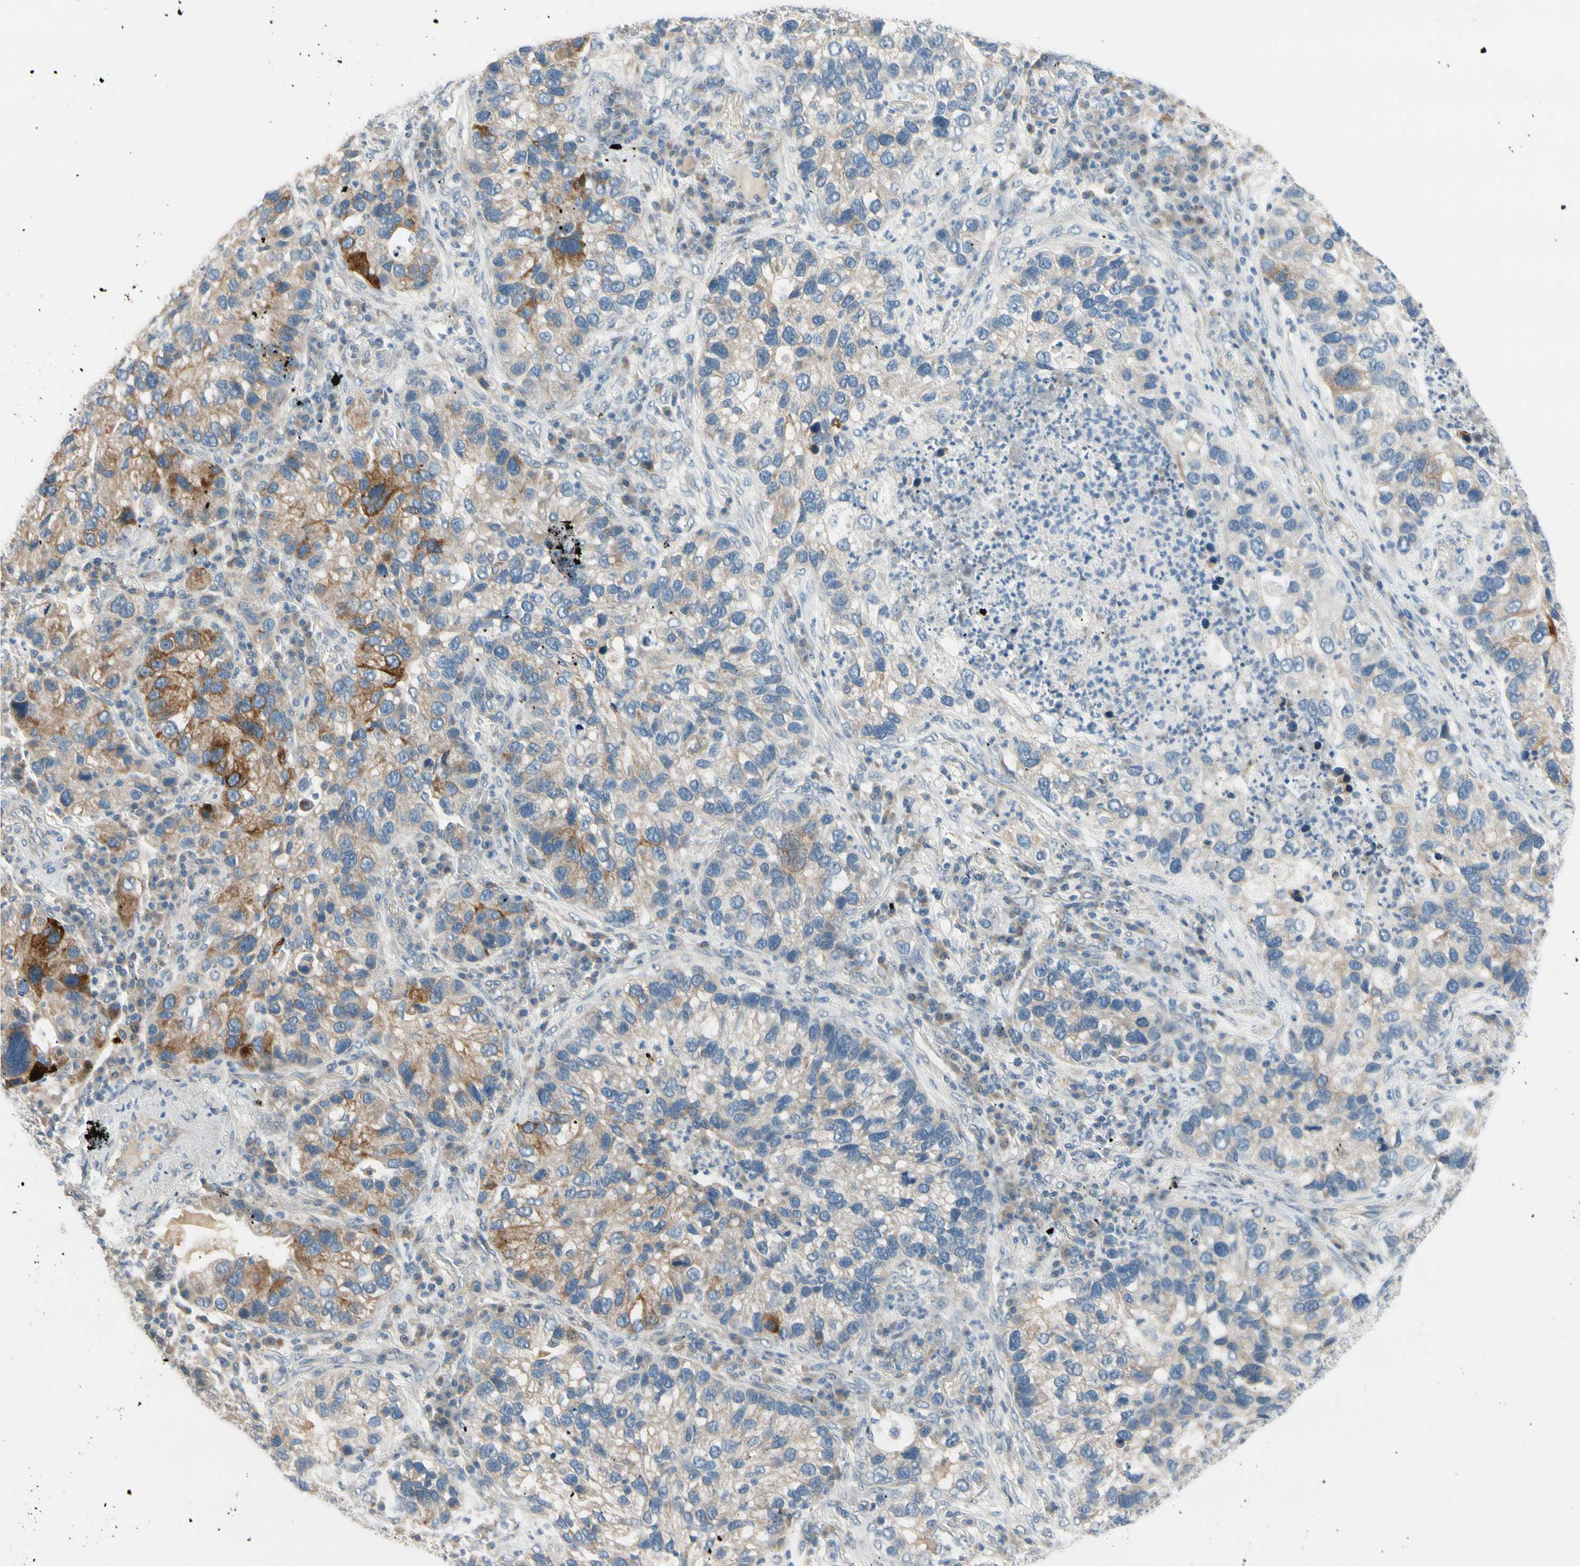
{"staining": {"intensity": "moderate", "quantity": "25%-75%", "location": "cytoplasmic/membranous"}, "tissue": "lung cancer", "cell_type": "Tumor cells", "image_type": "cancer", "snomed": [{"axis": "morphology", "description": "Normal tissue, NOS"}, {"axis": "morphology", "description": "Adenocarcinoma, NOS"}, {"axis": "topography", "description": "Bronchus"}, {"axis": "topography", "description": "Lung"}], "caption": "DAB immunohistochemical staining of lung cancer displays moderate cytoplasmic/membranous protein positivity in approximately 25%-75% of tumor cells.", "gene": "PIP5K1B", "patient": {"sex": "male", "age": 54}}